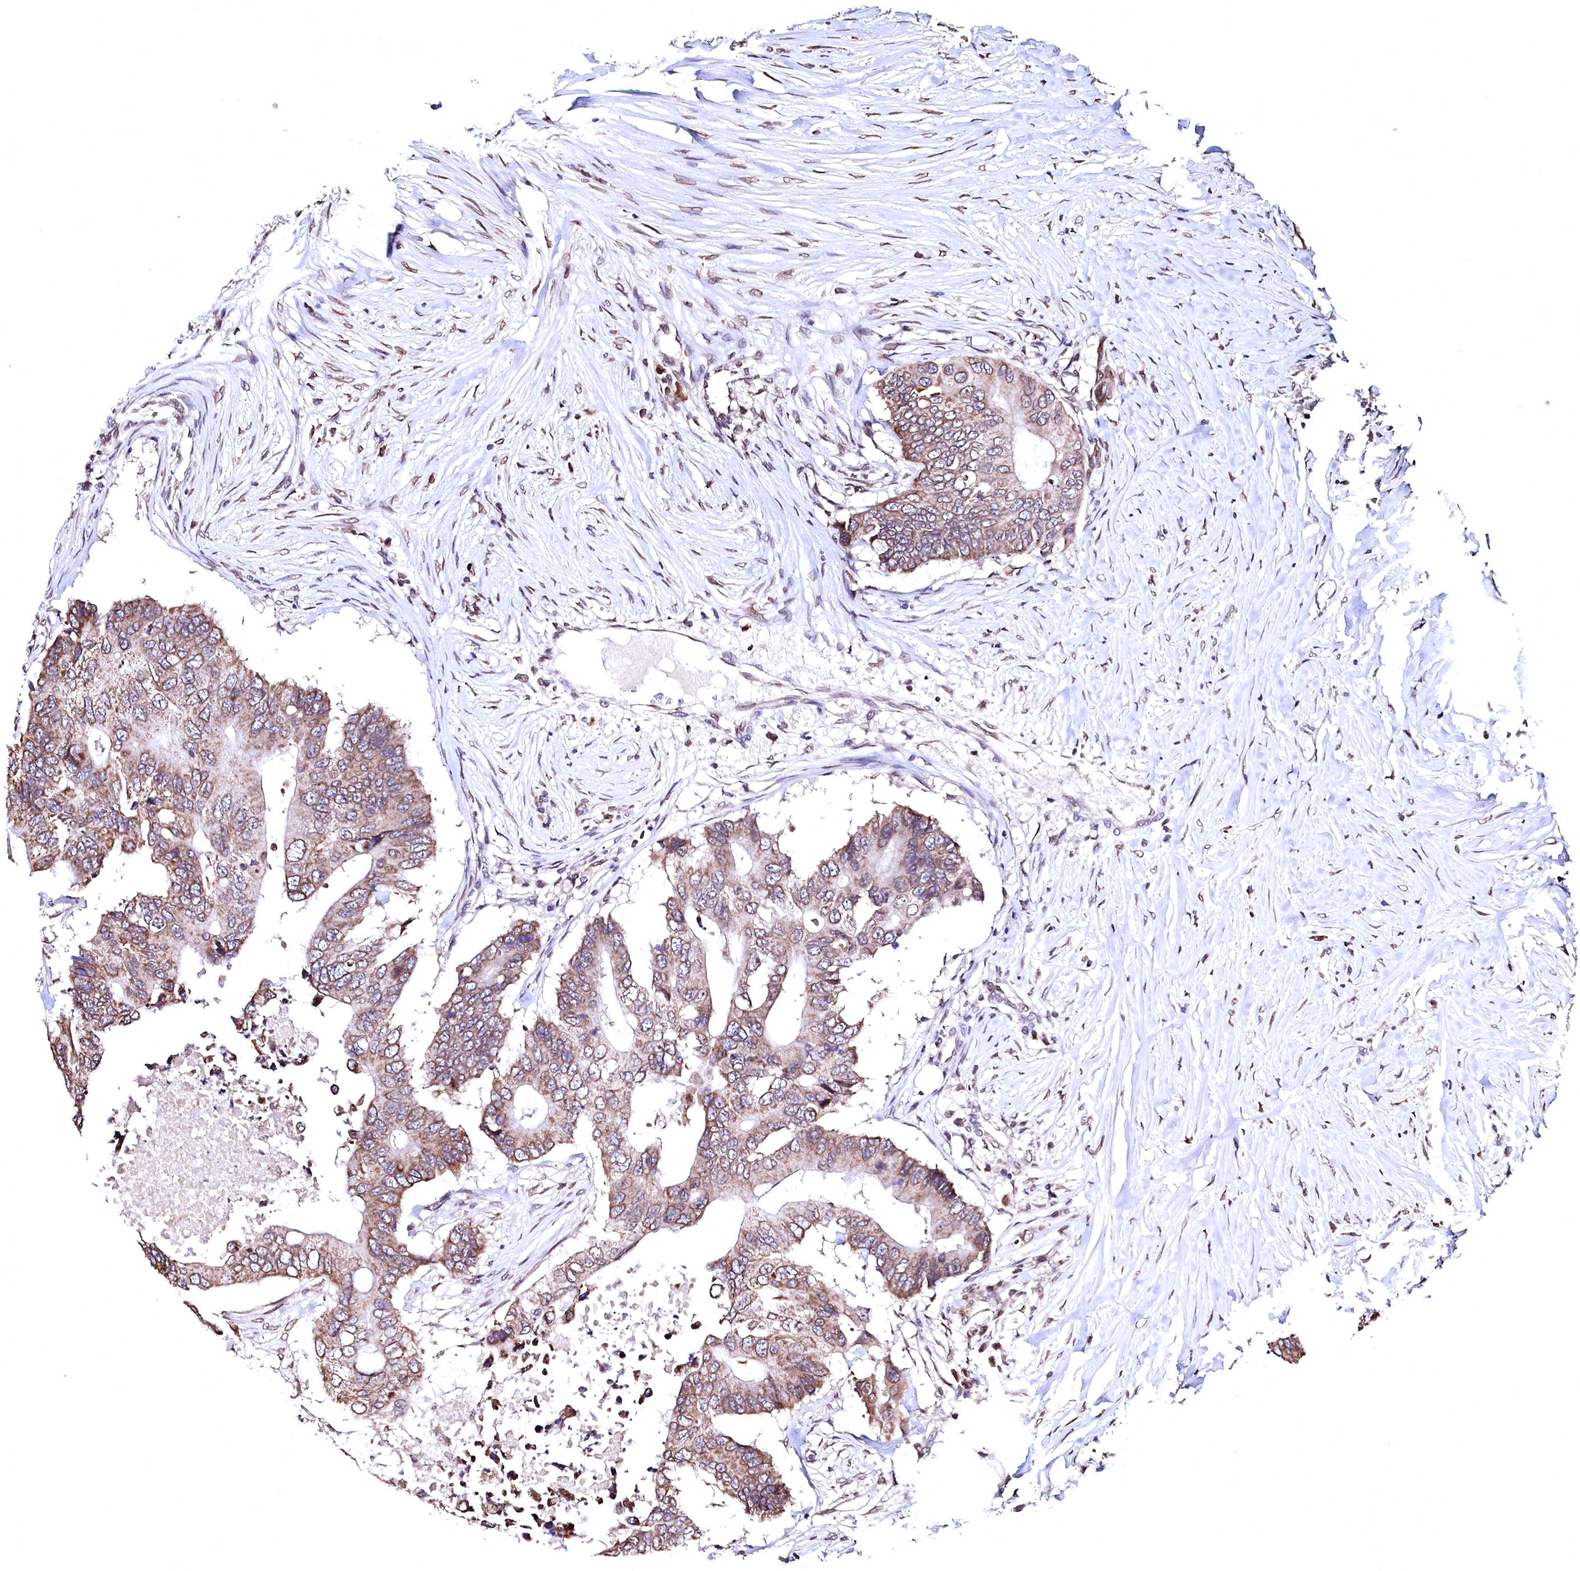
{"staining": {"intensity": "moderate", "quantity": ">75%", "location": "cytoplasmic/membranous"}, "tissue": "colorectal cancer", "cell_type": "Tumor cells", "image_type": "cancer", "snomed": [{"axis": "morphology", "description": "Adenocarcinoma, NOS"}, {"axis": "topography", "description": "Colon"}], "caption": "Protein analysis of colorectal adenocarcinoma tissue demonstrates moderate cytoplasmic/membranous positivity in approximately >75% of tumor cells.", "gene": "HAND1", "patient": {"sex": "male", "age": 71}}